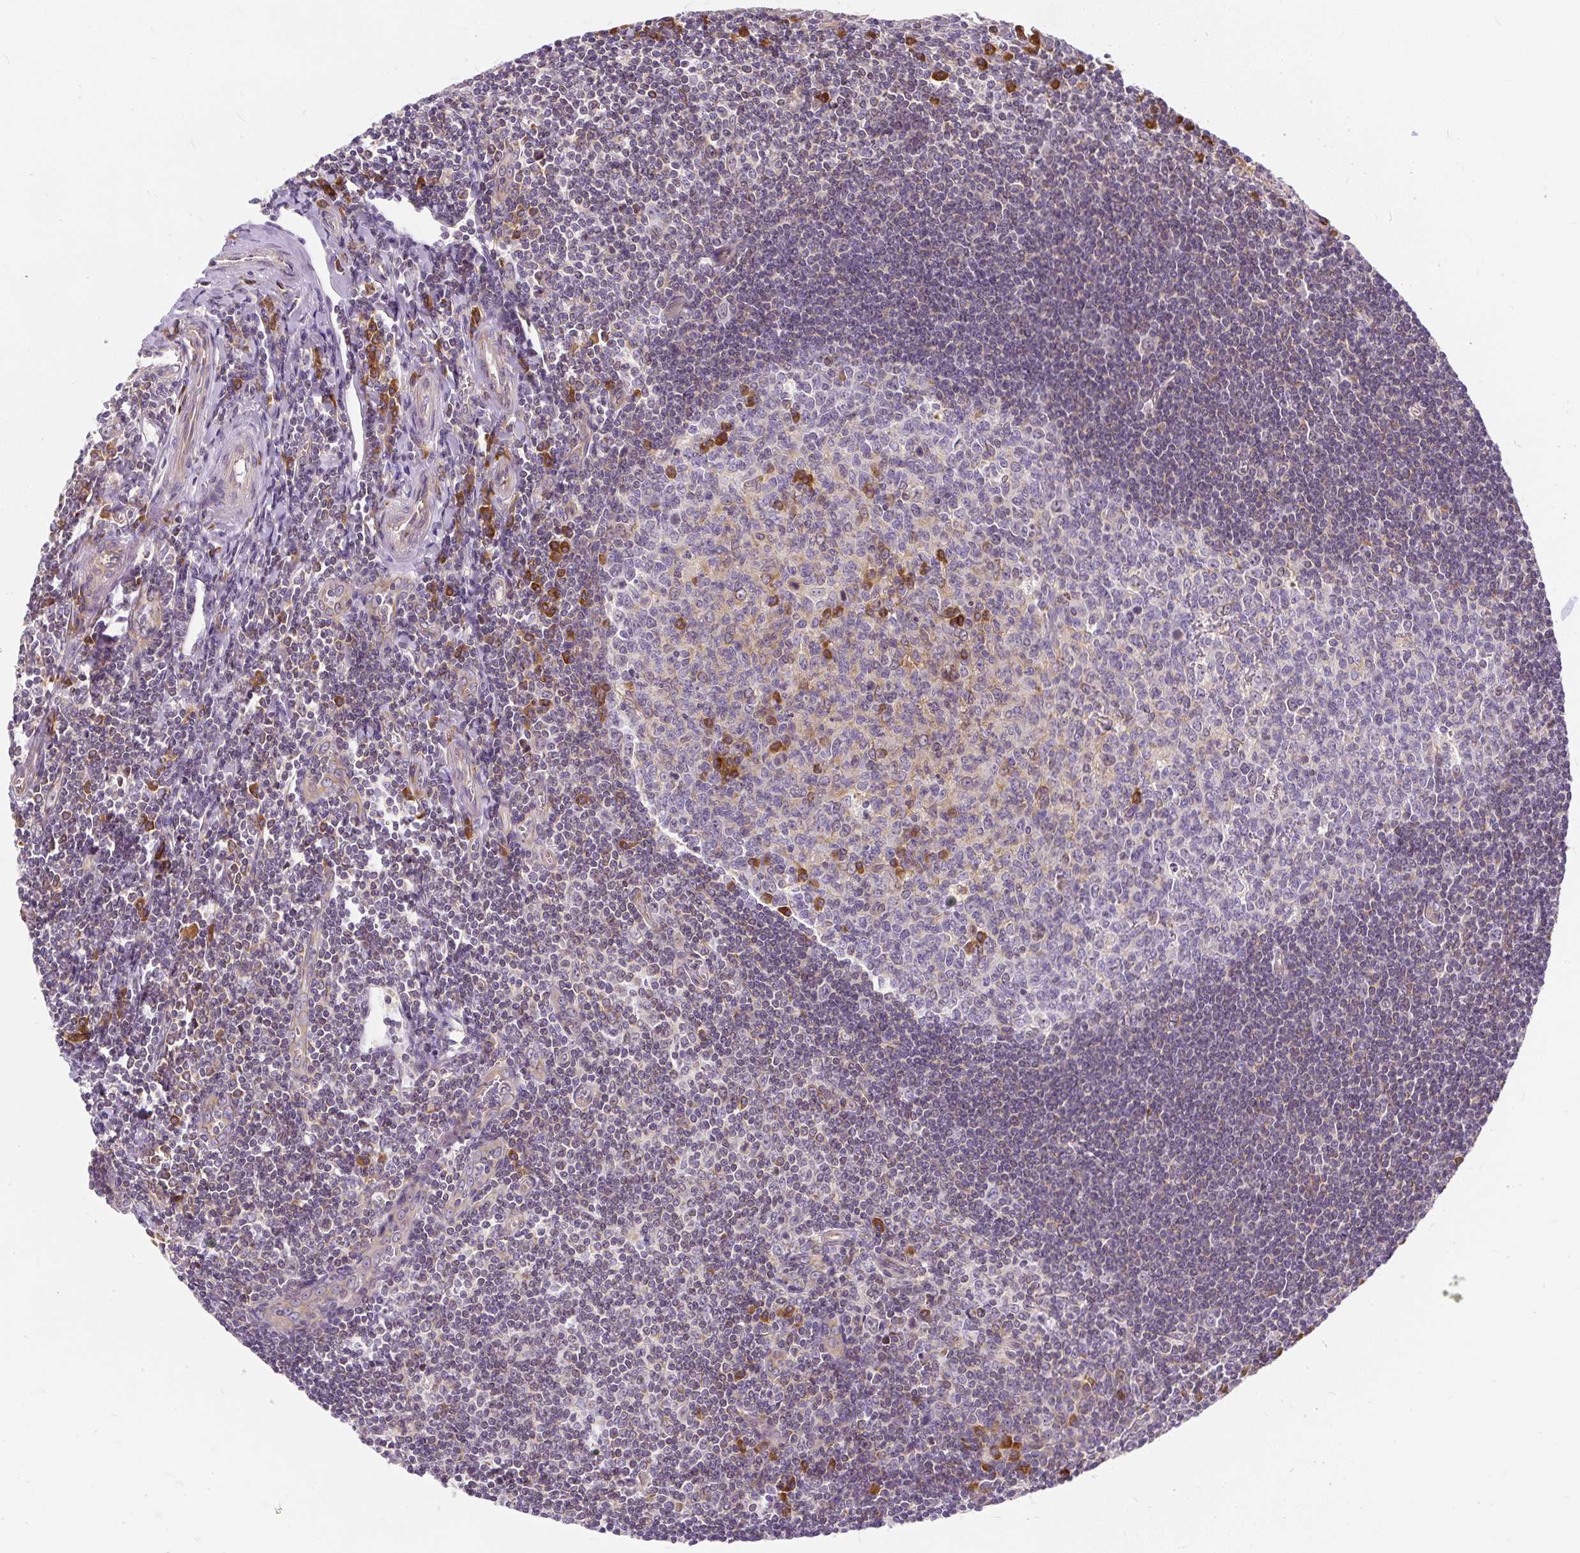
{"staining": {"intensity": "moderate", "quantity": "<25%", "location": "cytoplasmic/membranous"}, "tissue": "tonsil", "cell_type": "Germinal center cells", "image_type": "normal", "snomed": [{"axis": "morphology", "description": "Normal tissue, NOS"}, {"axis": "topography", "description": "Tonsil"}], "caption": "Brown immunohistochemical staining in normal human tonsil exhibits moderate cytoplasmic/membranous staining in about <25% of germinal center cells. (DAB IHC with brightfield microscopy, high magnification).", "gene": "CYP20A1", "patient": {"sex": "male", "age": 27}}